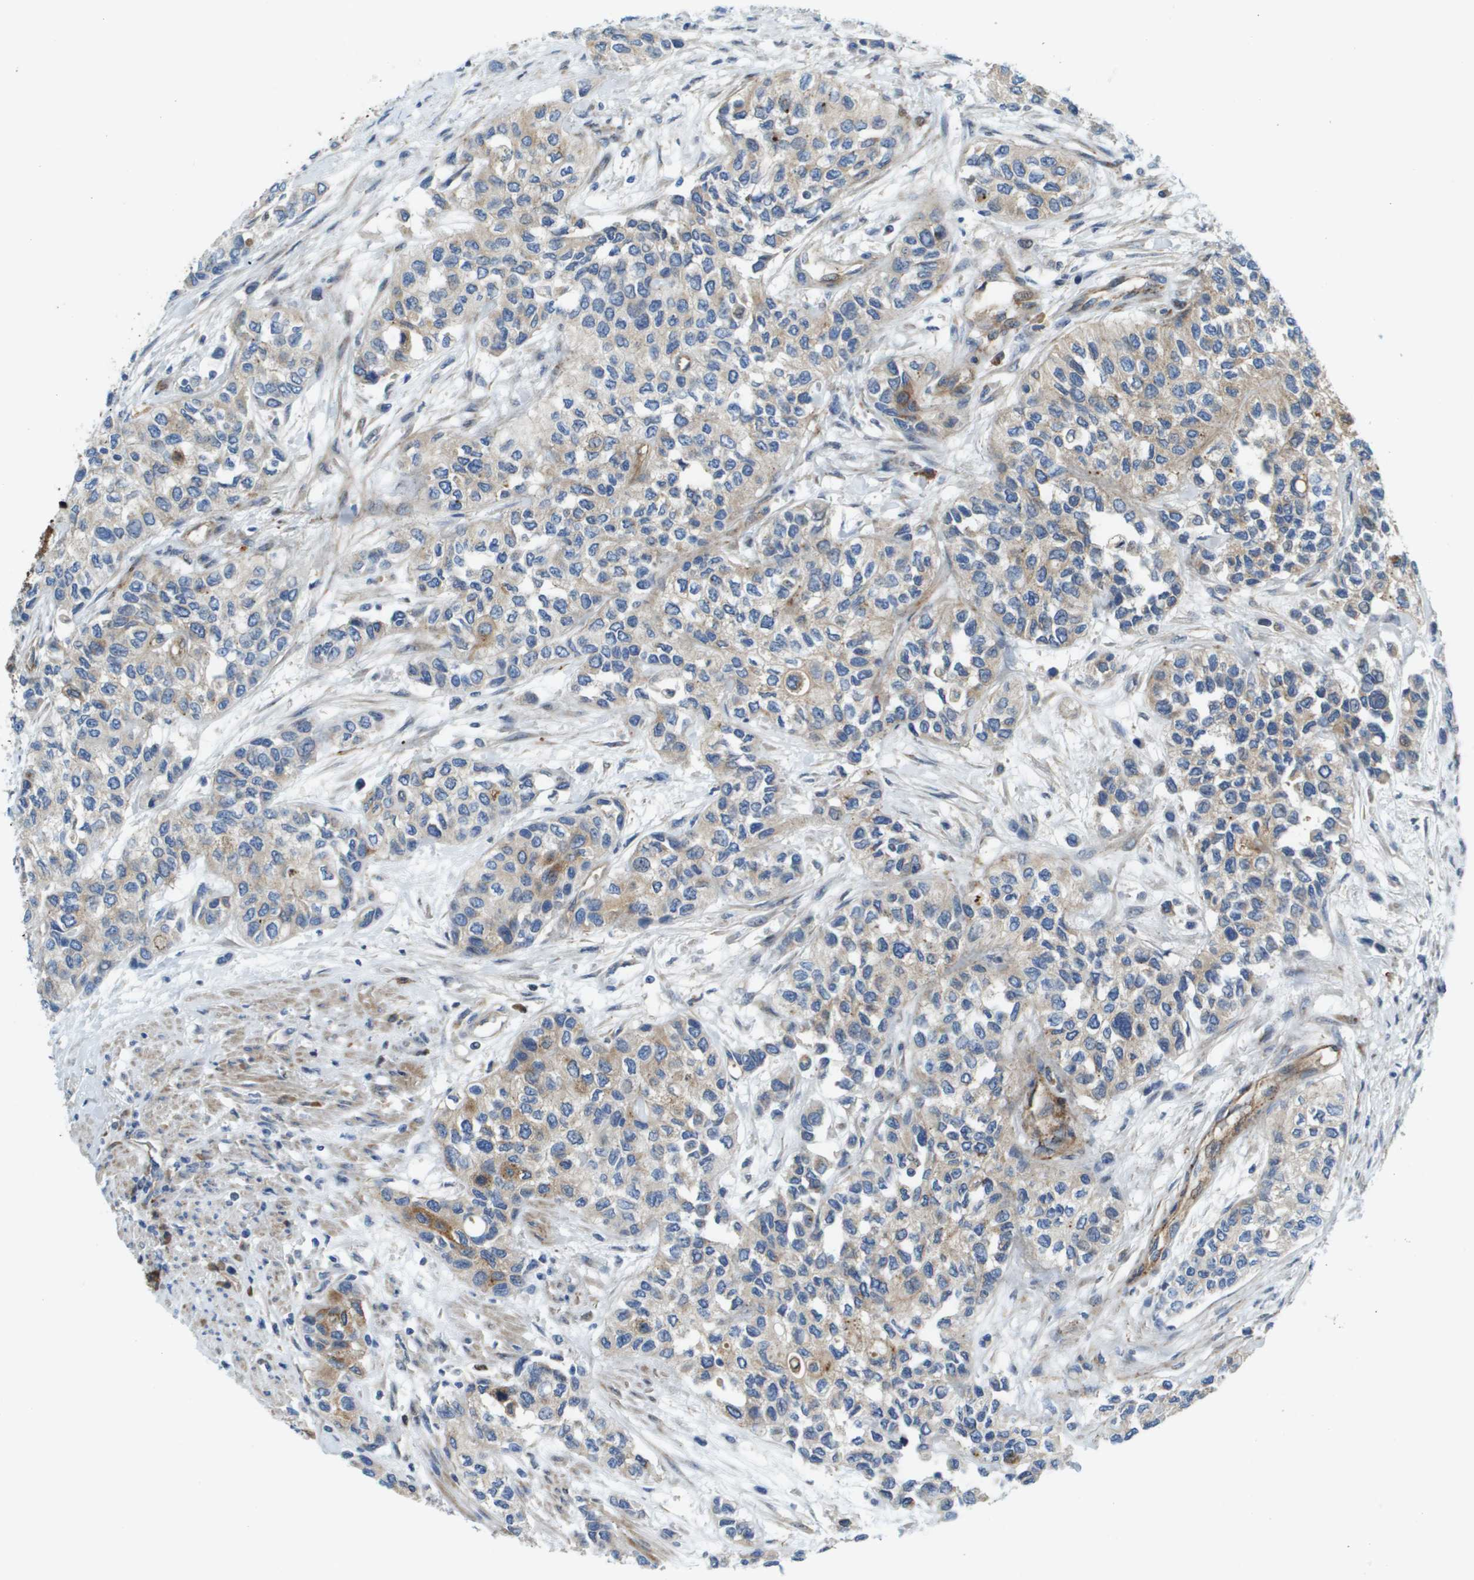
{"staining": {"intensity": "weak", "quantity": "25%-75%", "location": "cytoplasmic/membranous"}, "tissue": "urothelial cancer", "cell_type": "Tumor cells", "image_type": "cancer", "snomed": [{"axis": "morphology", "description": "Urothelial carcinoma, High grade"}, {"axis": "topography", "description": "Urinary bladder"}], "caption": "A high-resolution photomicrograph shows immunohistochemistry staining of urothelial cancer, which displays weak cytoplasmic/membranous expression in approximately 25%-75% of tumor cells. The protein of interest is stained brown, and the nuclei are stained in blue (DAB IHC with brightfield microscopy, high magnification).", "gene": "SDC1", "patient": {"sex": "female", "age": 56}}